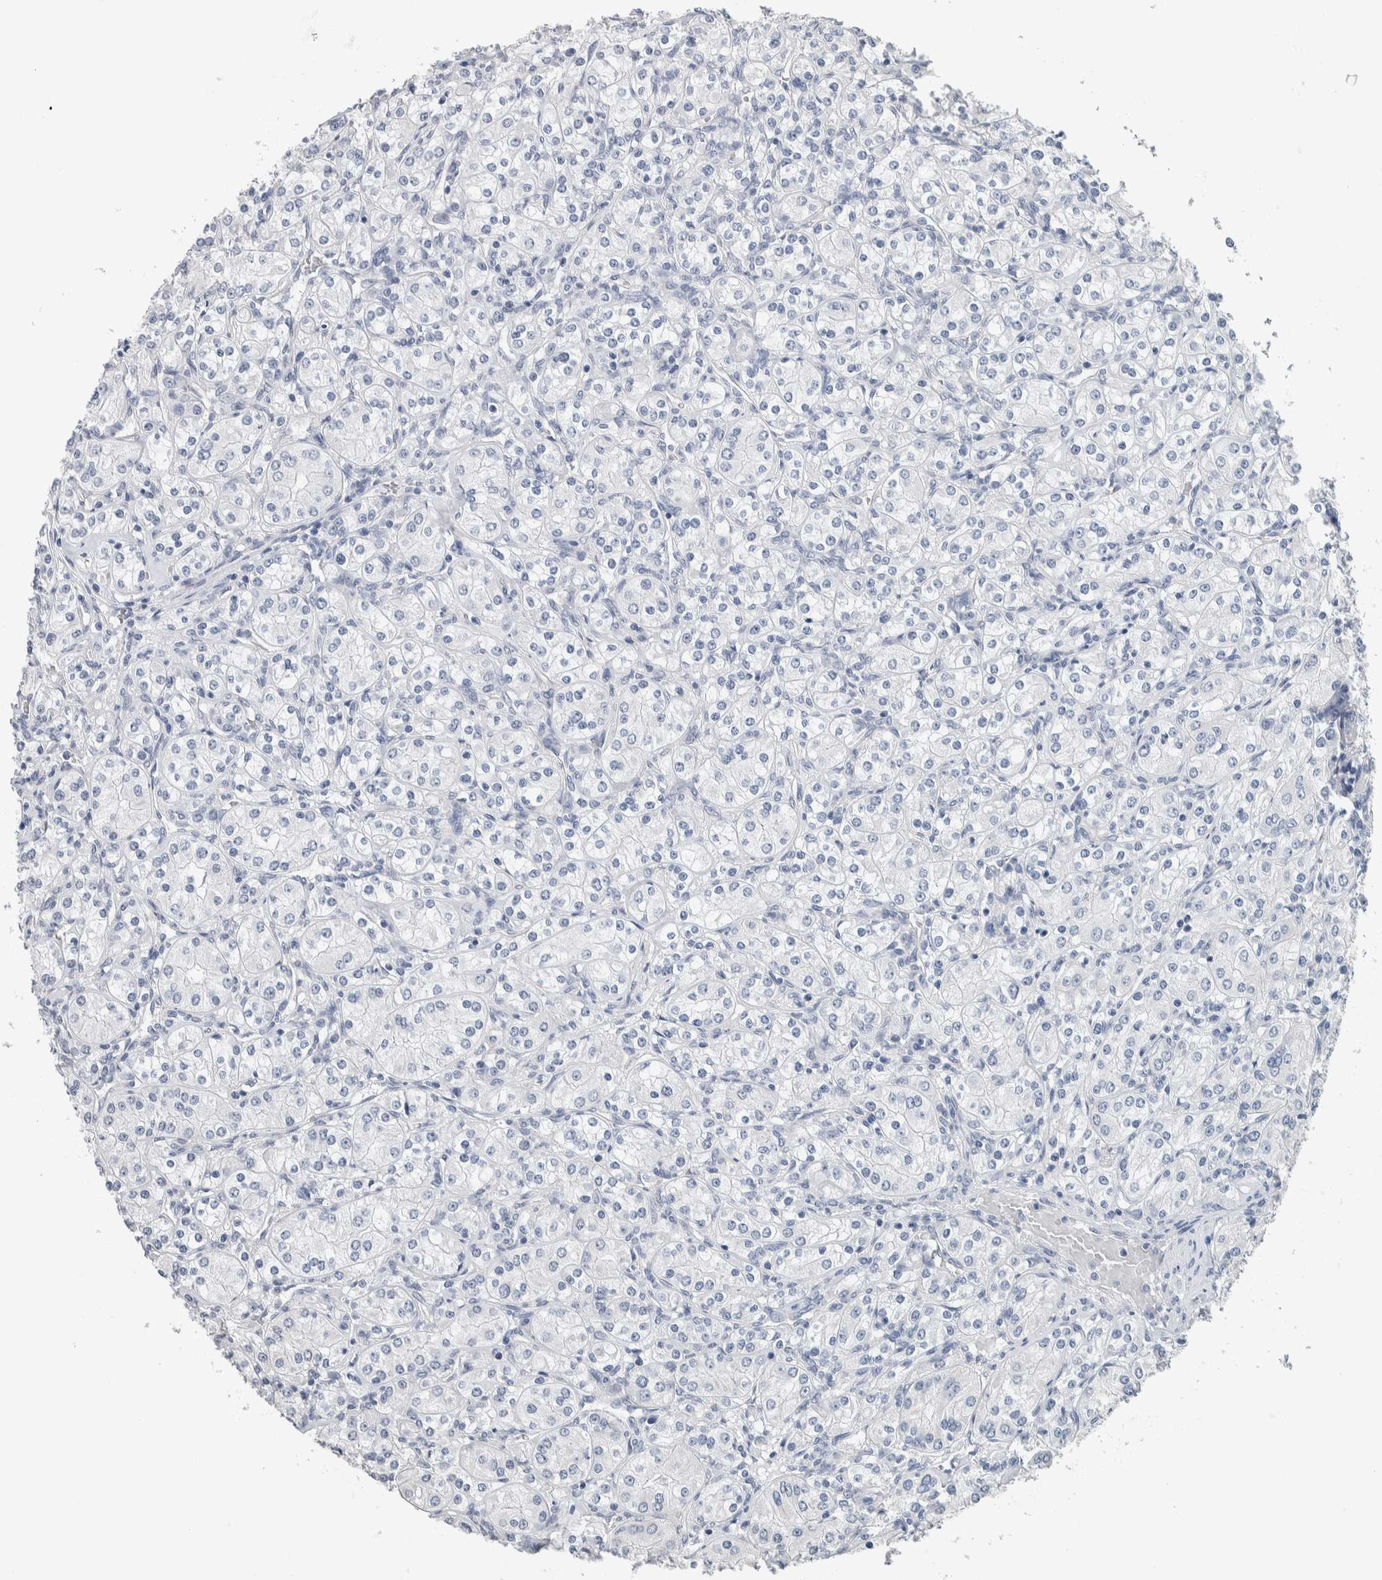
{"staining": {"intensity": "negative", "quantity": "none", "location": "none"}, "tissue": "renal cancer", "cell_type": "Tumor cells", "image_type": "cancer", "snomed": [{"axis": "morphology", "description": "Adenocarcinoma, NOS"}, {"axis": "topography", "description": "Kidney"}], "caption": "A micrograph of adenocarcinoma (renal) stained for a protein shows no brown staining in tumor cells.", "gene": "NEFM", "patient": {"sex": "male", "age": 77}}